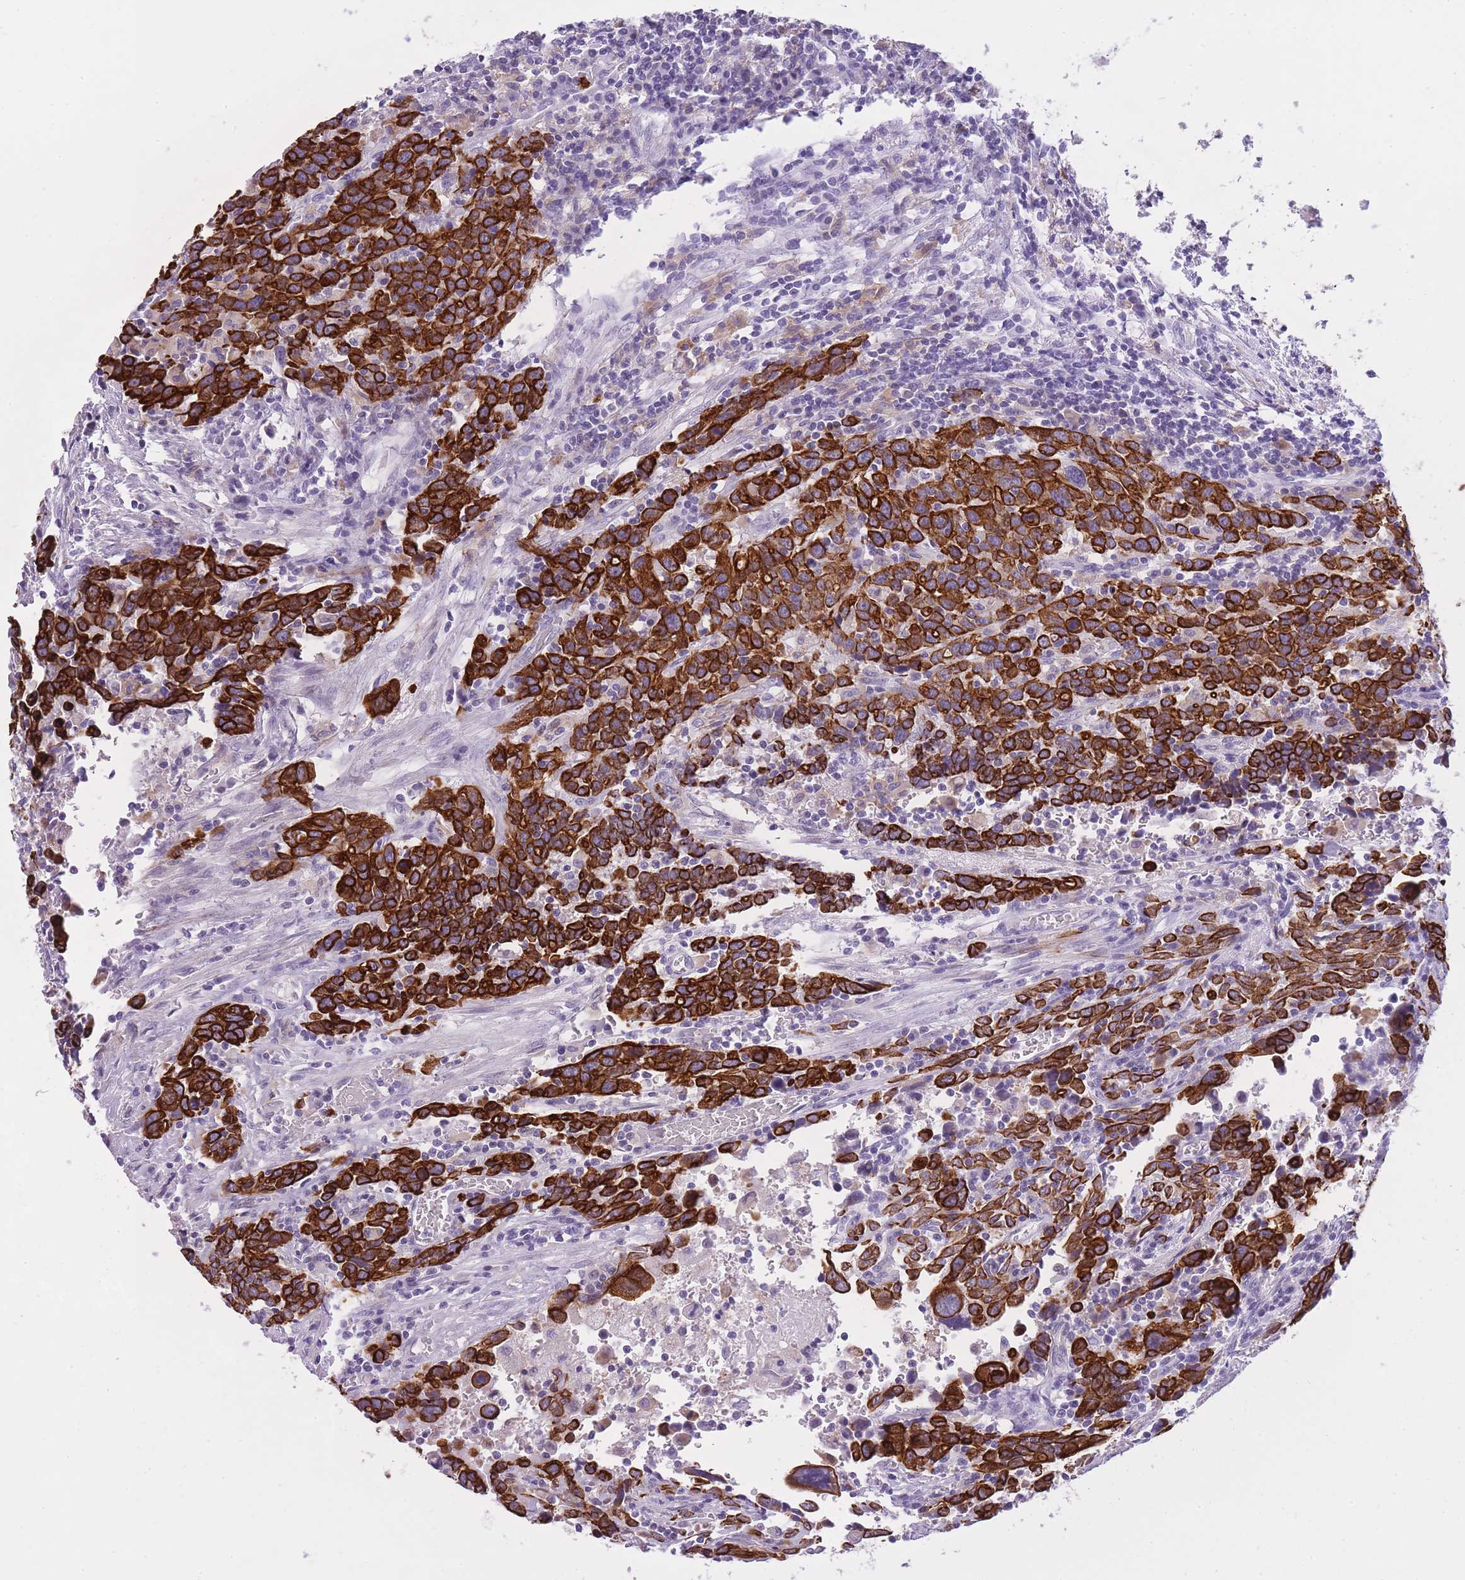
{"staining": {"intensity": "strong", "quantity": ">75%", "location": "cytoplasmic/membranous"}, "tissue": "urothelial cancer", "cell_type": "Tumor cells", "image_type": "cancer", "snomed": [{"axis": "morphology", "description": "Urothelial carcinoma, High grade"}, {"axis": "topography", "description": "Urinary bladder"}], "caption": "Protein staining reveals strong cytoplasmic/membranous staining in about >75% of tumor cells in urothelial cancer.", "gene": "RADX", "patient": {"sex": "male", "age": 61}}